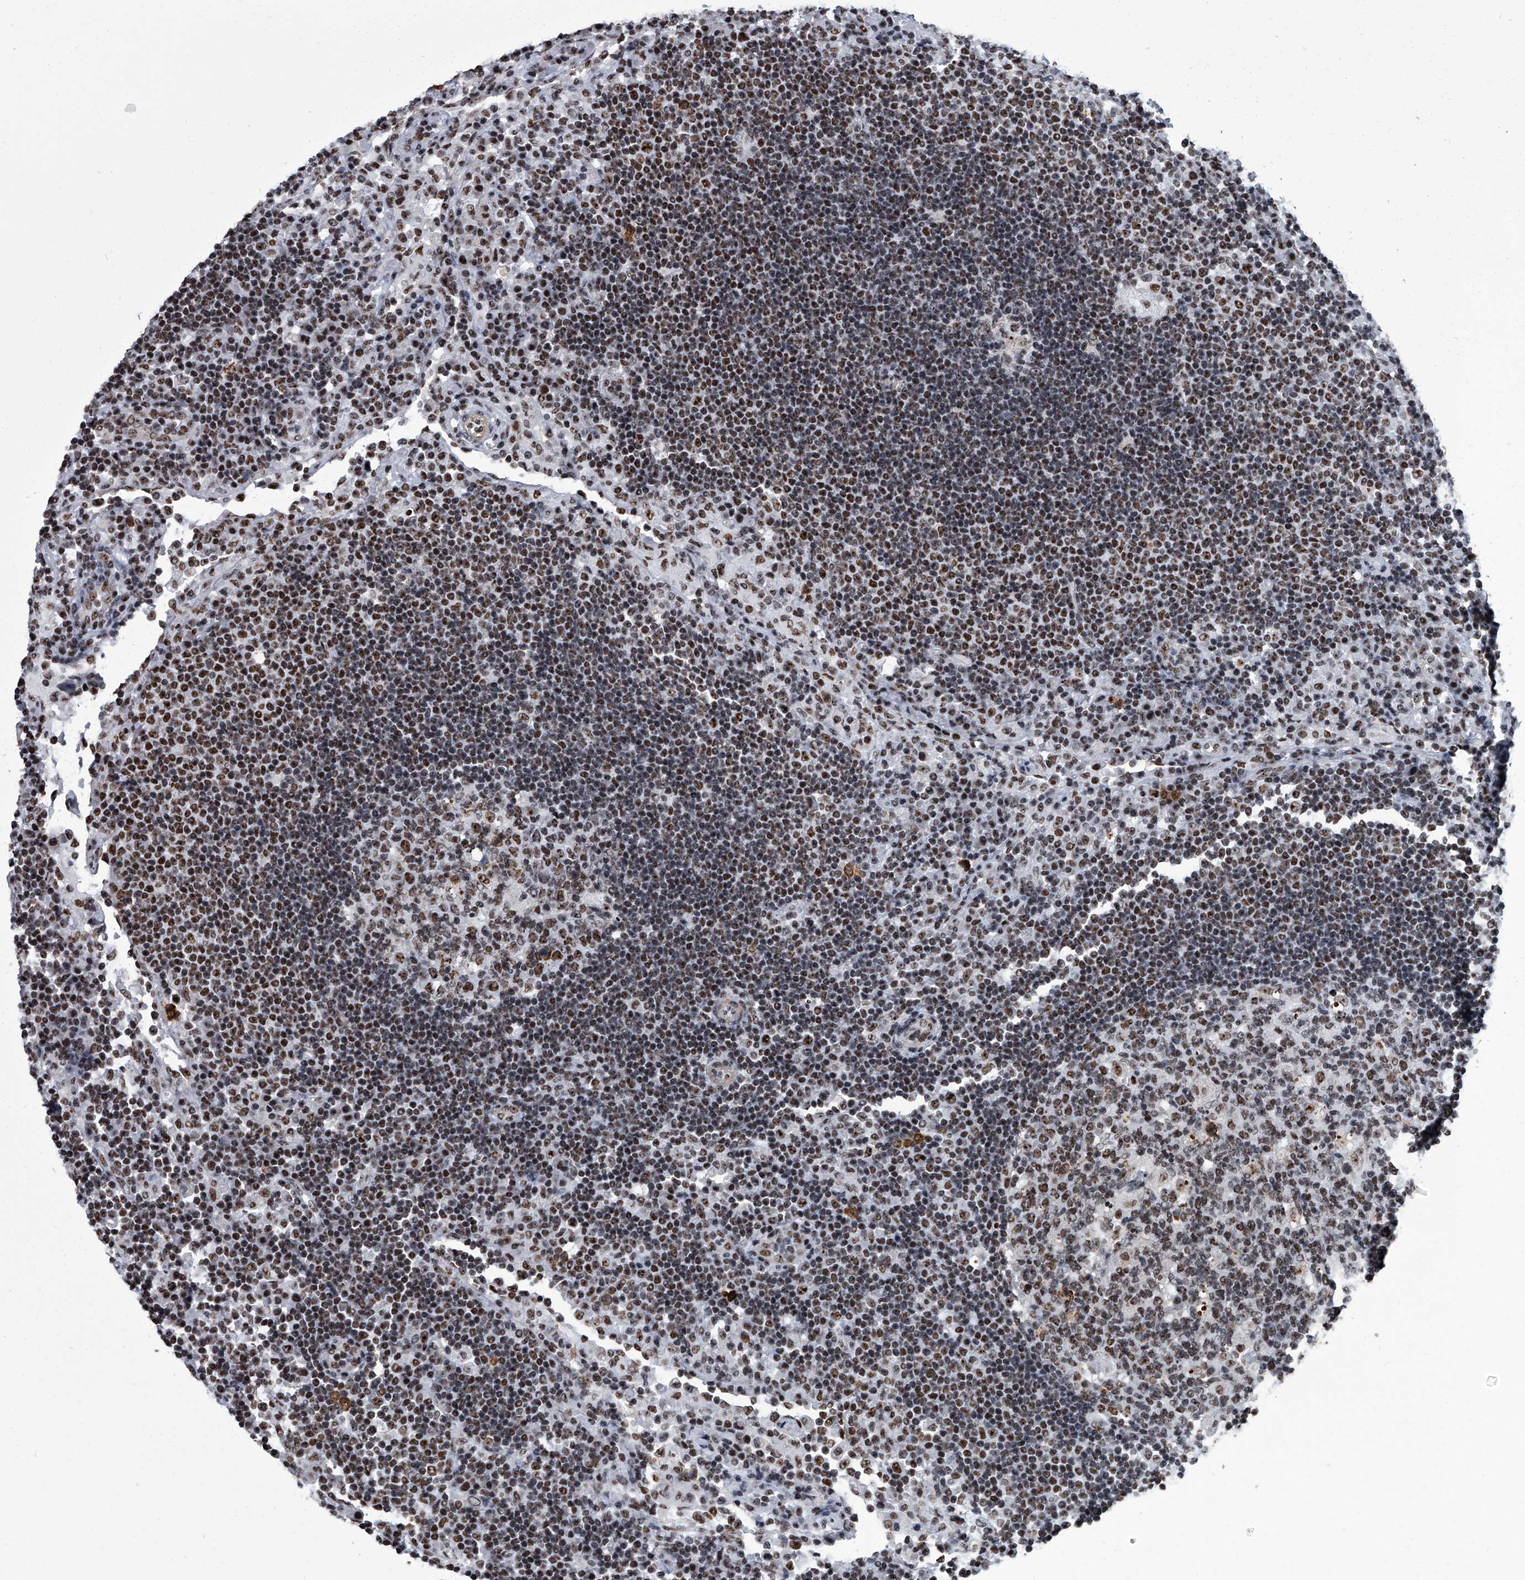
{"staining": {"intensity": "moderate", "quantity": "25%-75%", "location": "nuclear"}, "tissue": "lymph node", "cell_type": "Germinal center cells", "image_type": "normal", "snomed": [{"axis": "morphology", "description": "Normal tissue, NOS"}, {"axis": "topography", "description": "Lymph node"}], "caption": "Protein analysis of normal lymph node reveals moderate nuclear staining in about 25%-75% of germinal center cells.", "gene": "ZNF518B", "patient": {"sex": "female", "age": 53}}